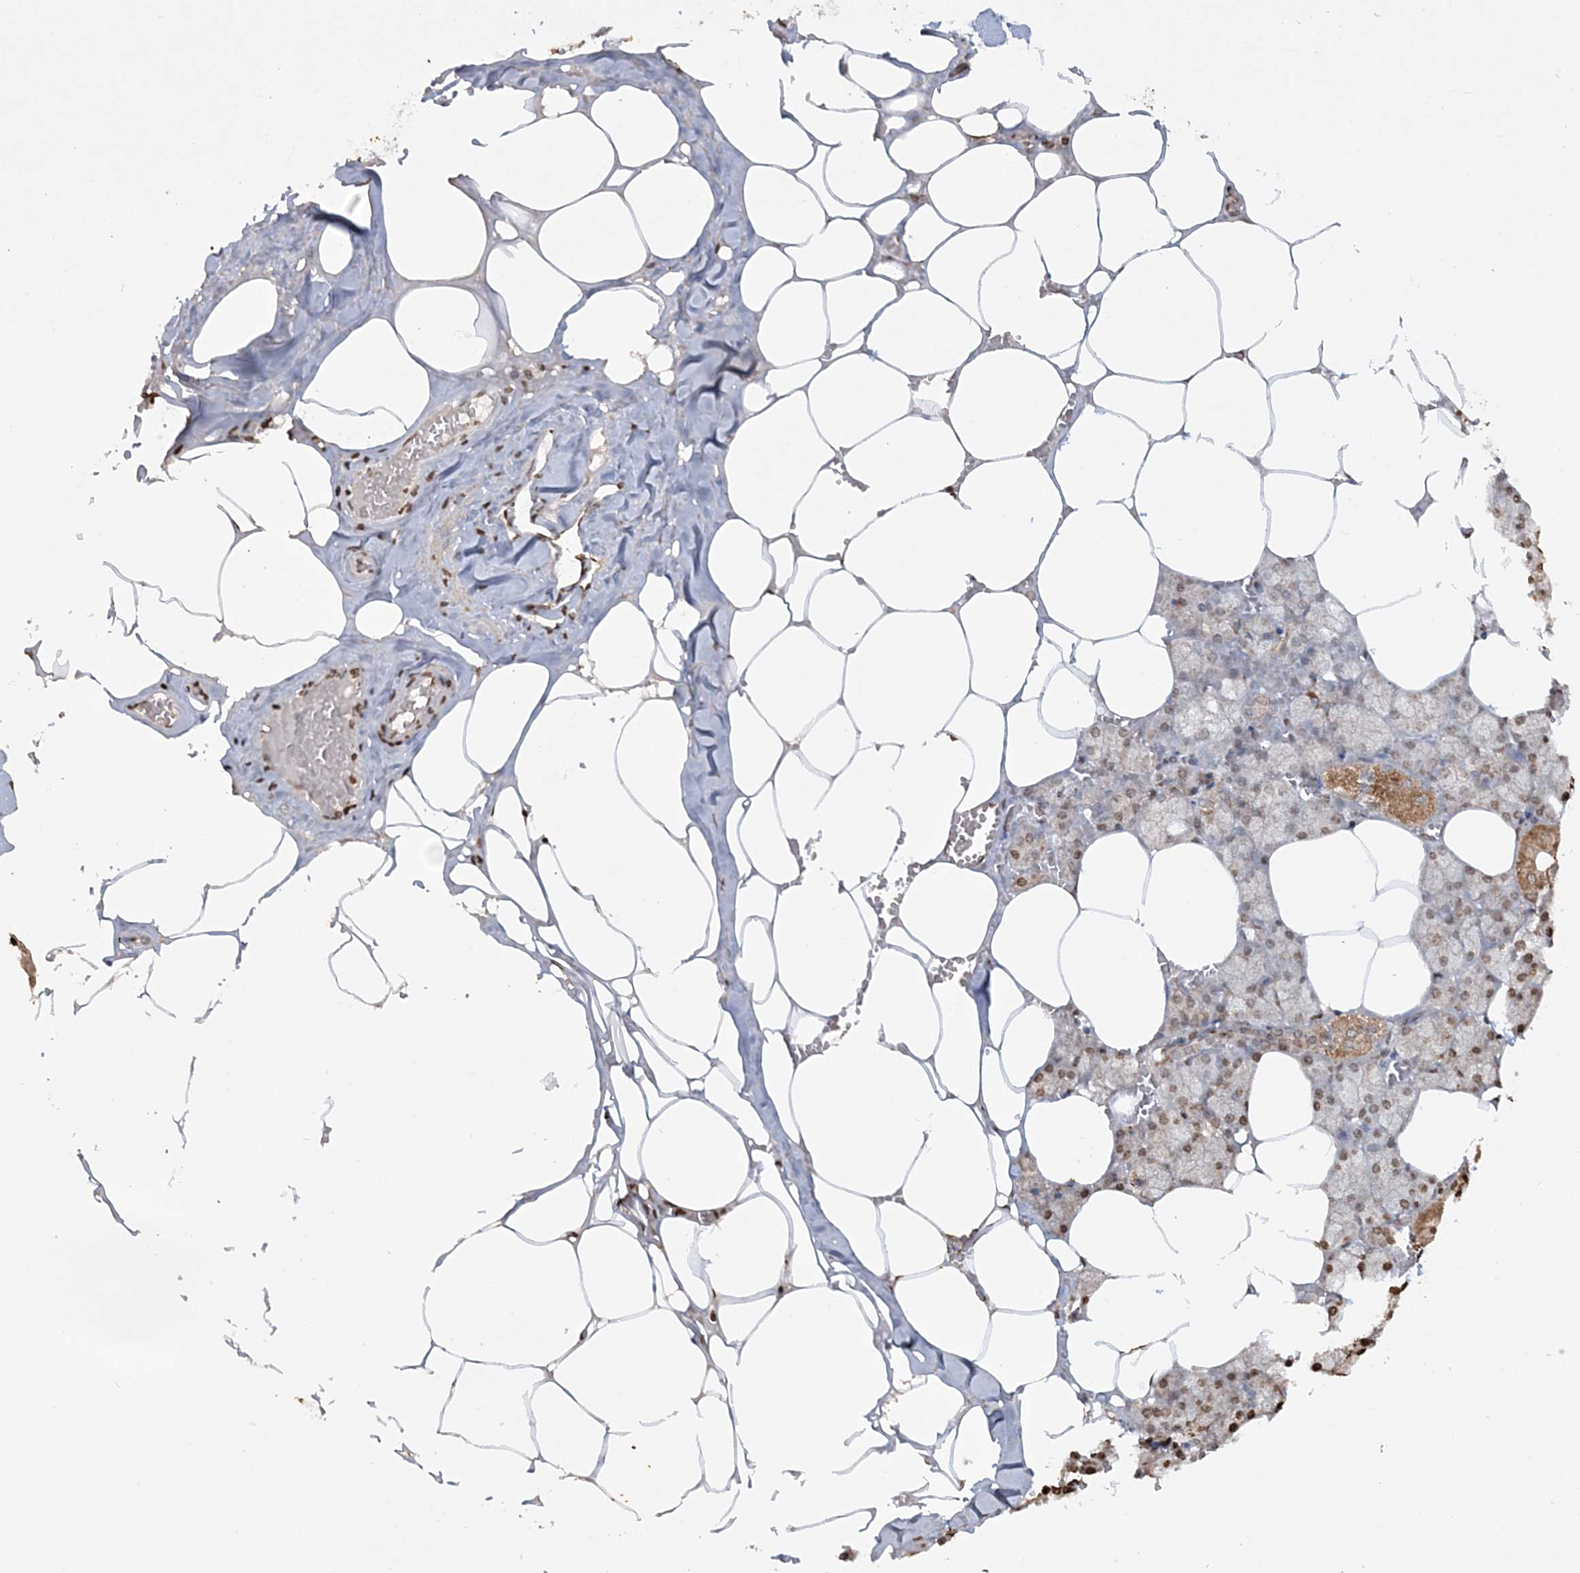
{"staining": {"intensity": "strong", "quantity": "<25%", "location": "cytoplasmic/membranous"}, "tissue": "salivary gland", "cell_type": "Glandular cells", "image_type": "normal", "snomed": [{"axis": "morphology", "description": "Normal tissue, NOS"}, {"axis": "topography", "description": "Salivary gland"}], "caption": "Protein staining displays strong cytoplasmic/membranous expression in about <25% of glandular cells in benign salivary gland. (DAB IHC, brown staining for protein, blue staining for nuclei).", "gene": "TTC7A", "patient": {"sex": "male", "age": 62}}